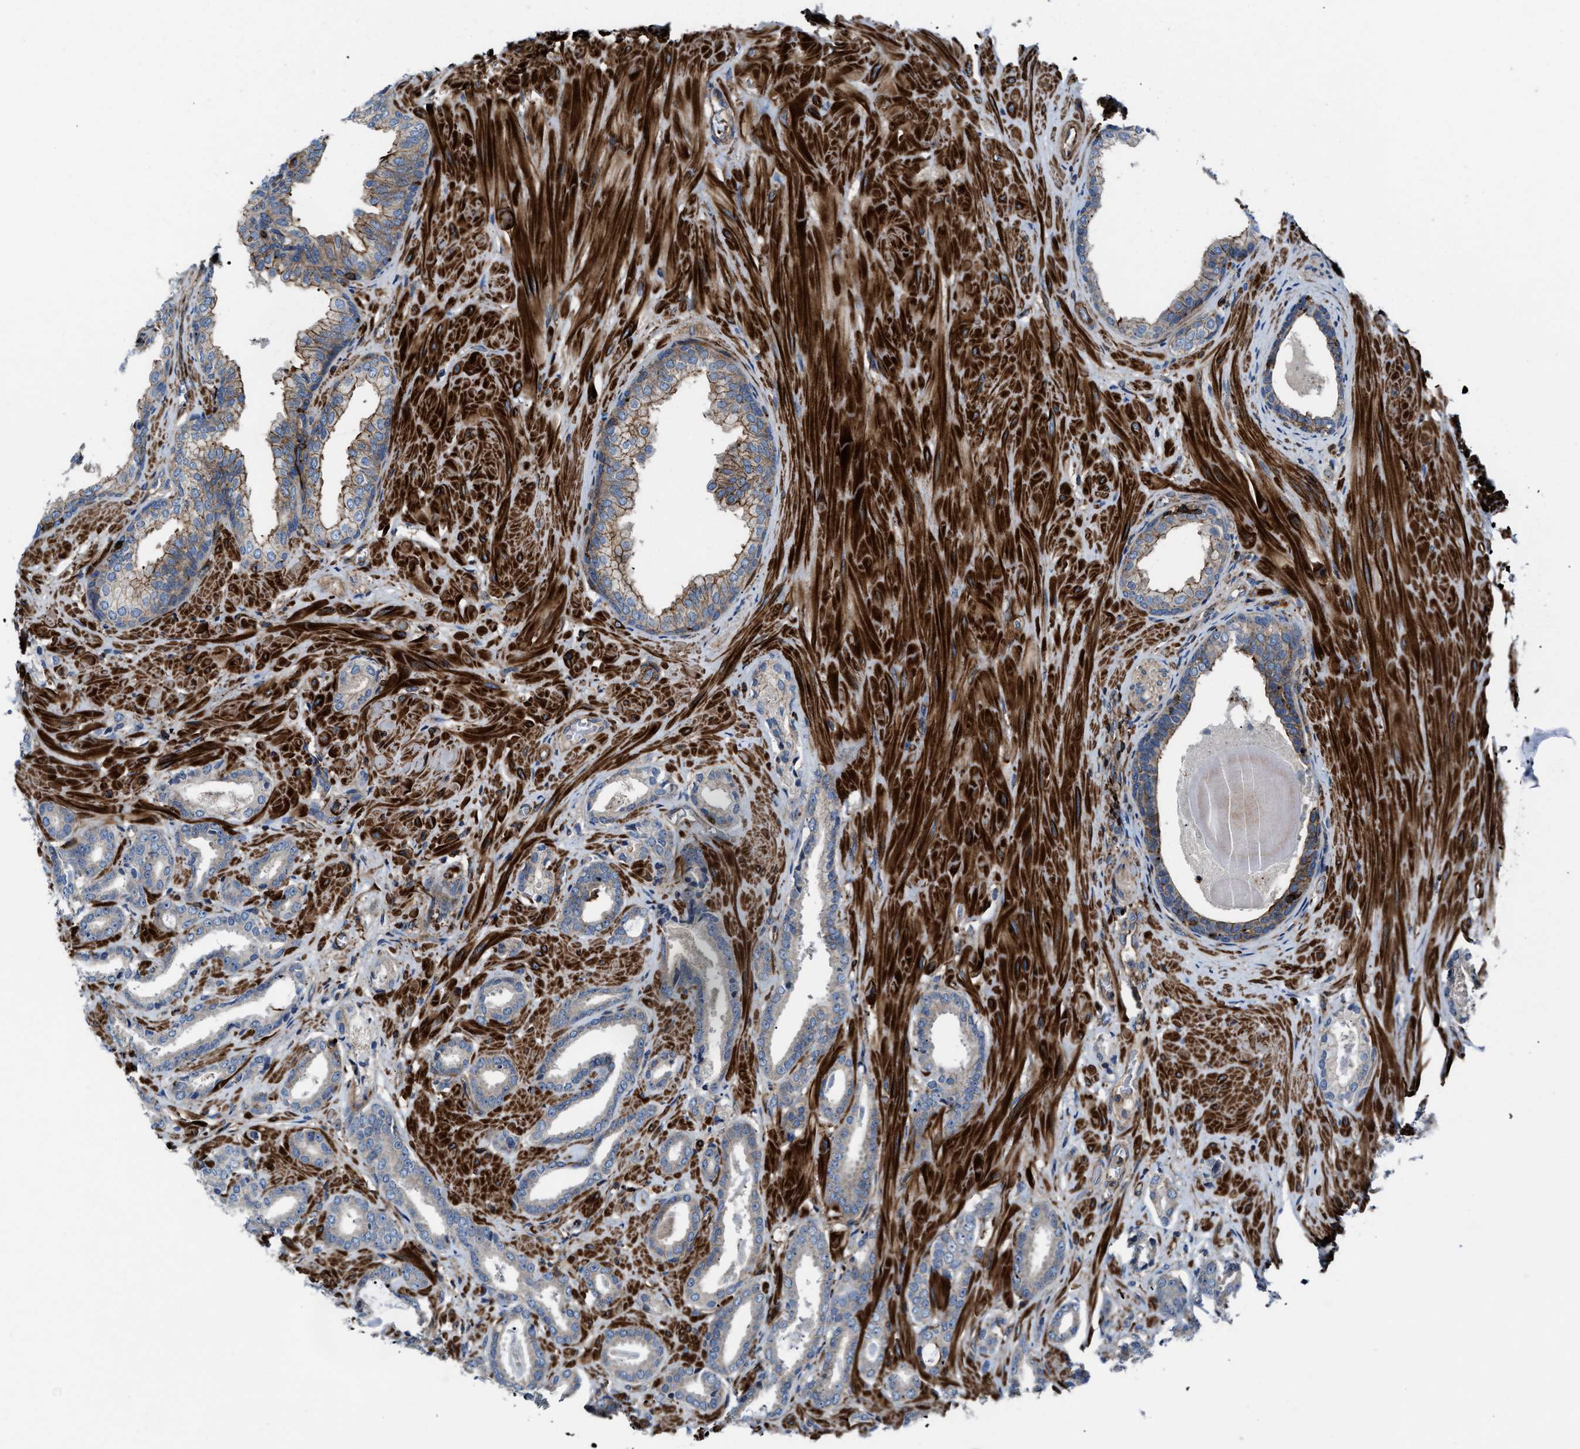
{"staining": {"intensity": "negative", "quantity": "none", "location": "none"}, "tissue": "prostate cancer", "cell_type": "Tumor cells", "image_type": "cancer", "snomed": [{"axis": "morphology", "description": "Adenocarcinoma, Low grade"}, {"axis": "topography", "description": "Prostate"}], "caption": "There is no significant expression in tumor cells of prostate cancer (adenocarcinoma (low-grade)). The staining was performed using DAB to visualize the protein expression in brown, while the nuclei were stained in blue with hematoxylin (Magnification: 20x).", "gene": "AGPAT2", "patient": {"sex": "male", "age": 53}}